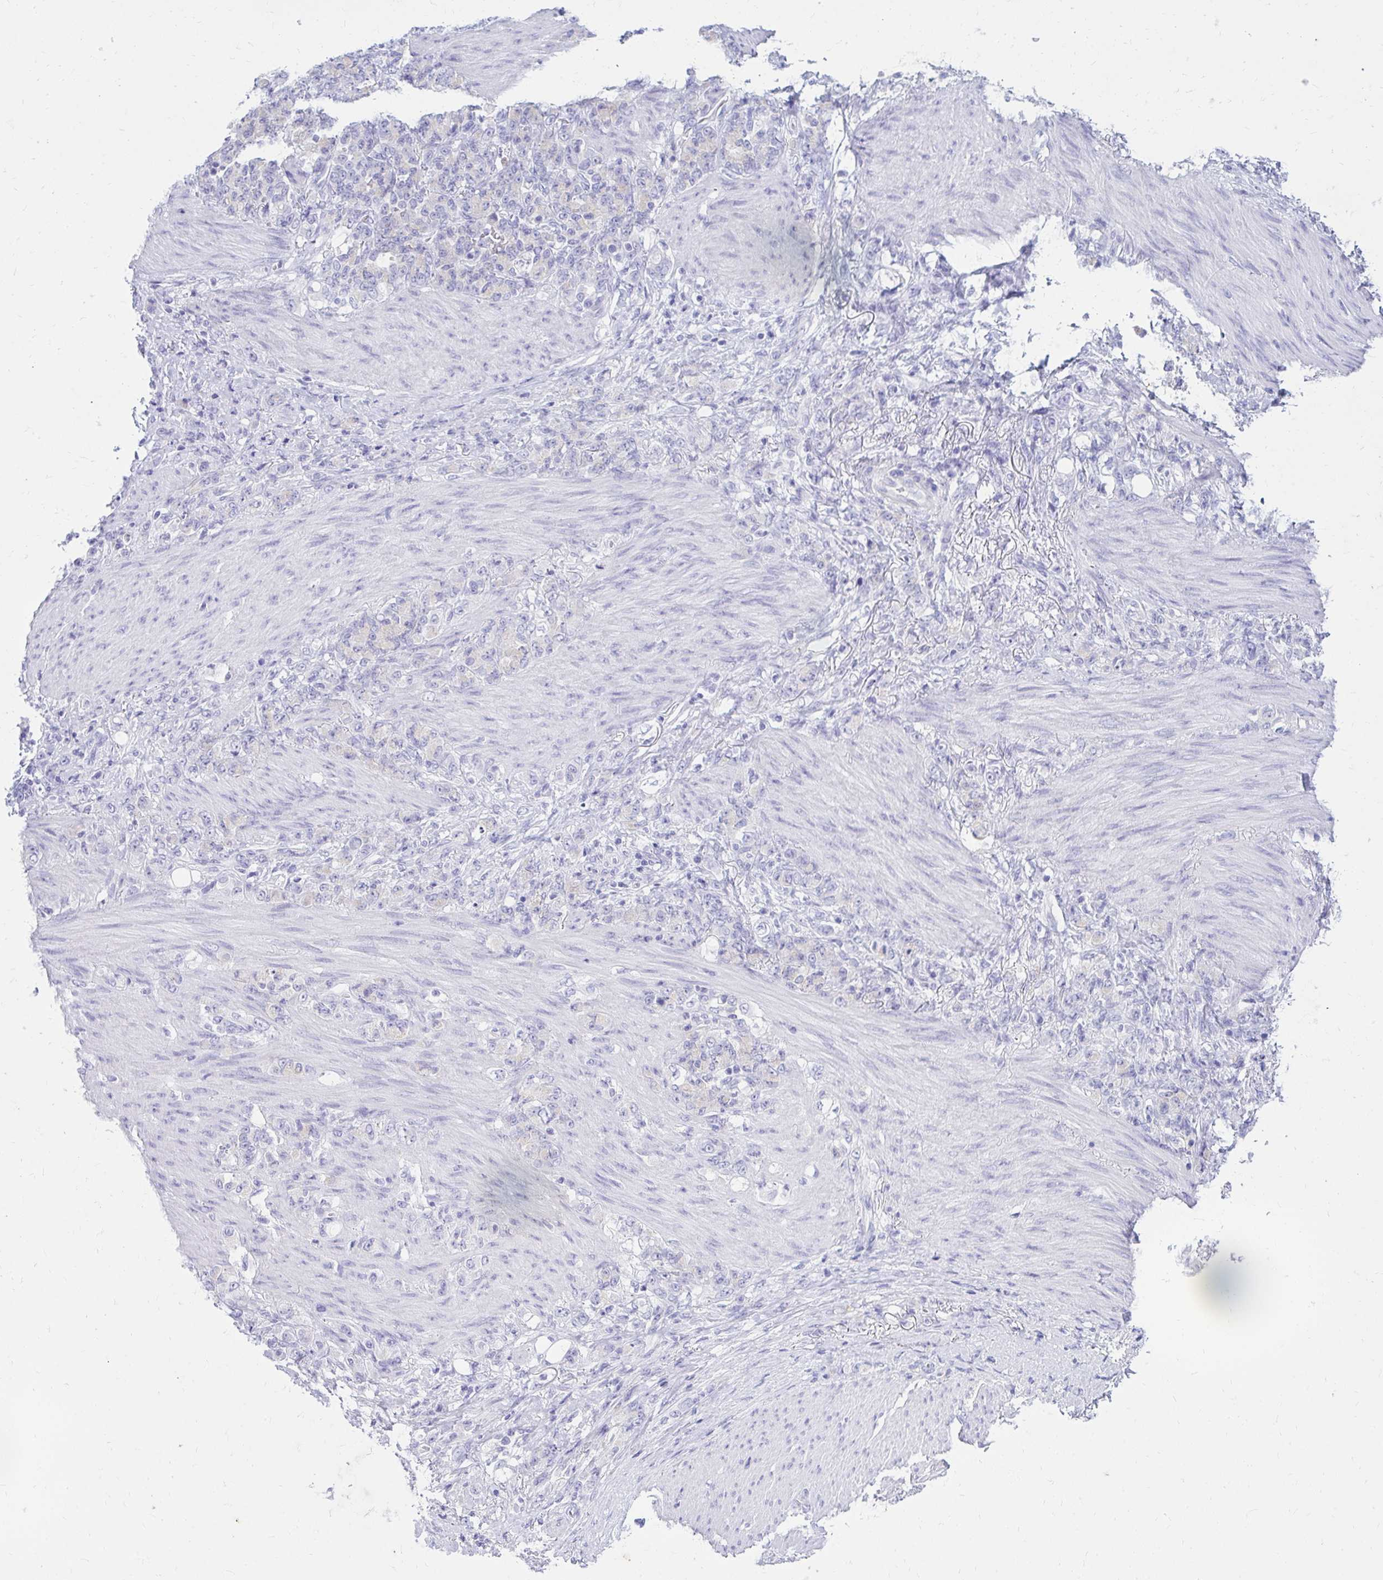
{"staining": {"intensity": "negative", "quantity": "none", "location": "none"}, "tissue": "stomach cancer", "cell_type": "Tumor cells", "image_type": "cancer", "snomed": [{"axis": "morphology", "description": "Normal tissue, NOS"}, {"axis": "morphology", "description": "Adenocarcinoma, NOS"}, {"axis": "topography", "description": "Stomach"}], "caption": "The immunohistochemistry (IHC) histopathology image has no significant expression in tumor cells of stomach cancer tissue.", "gene": "NANOGNB", "patient": {"sex": "female", "age": 79}}